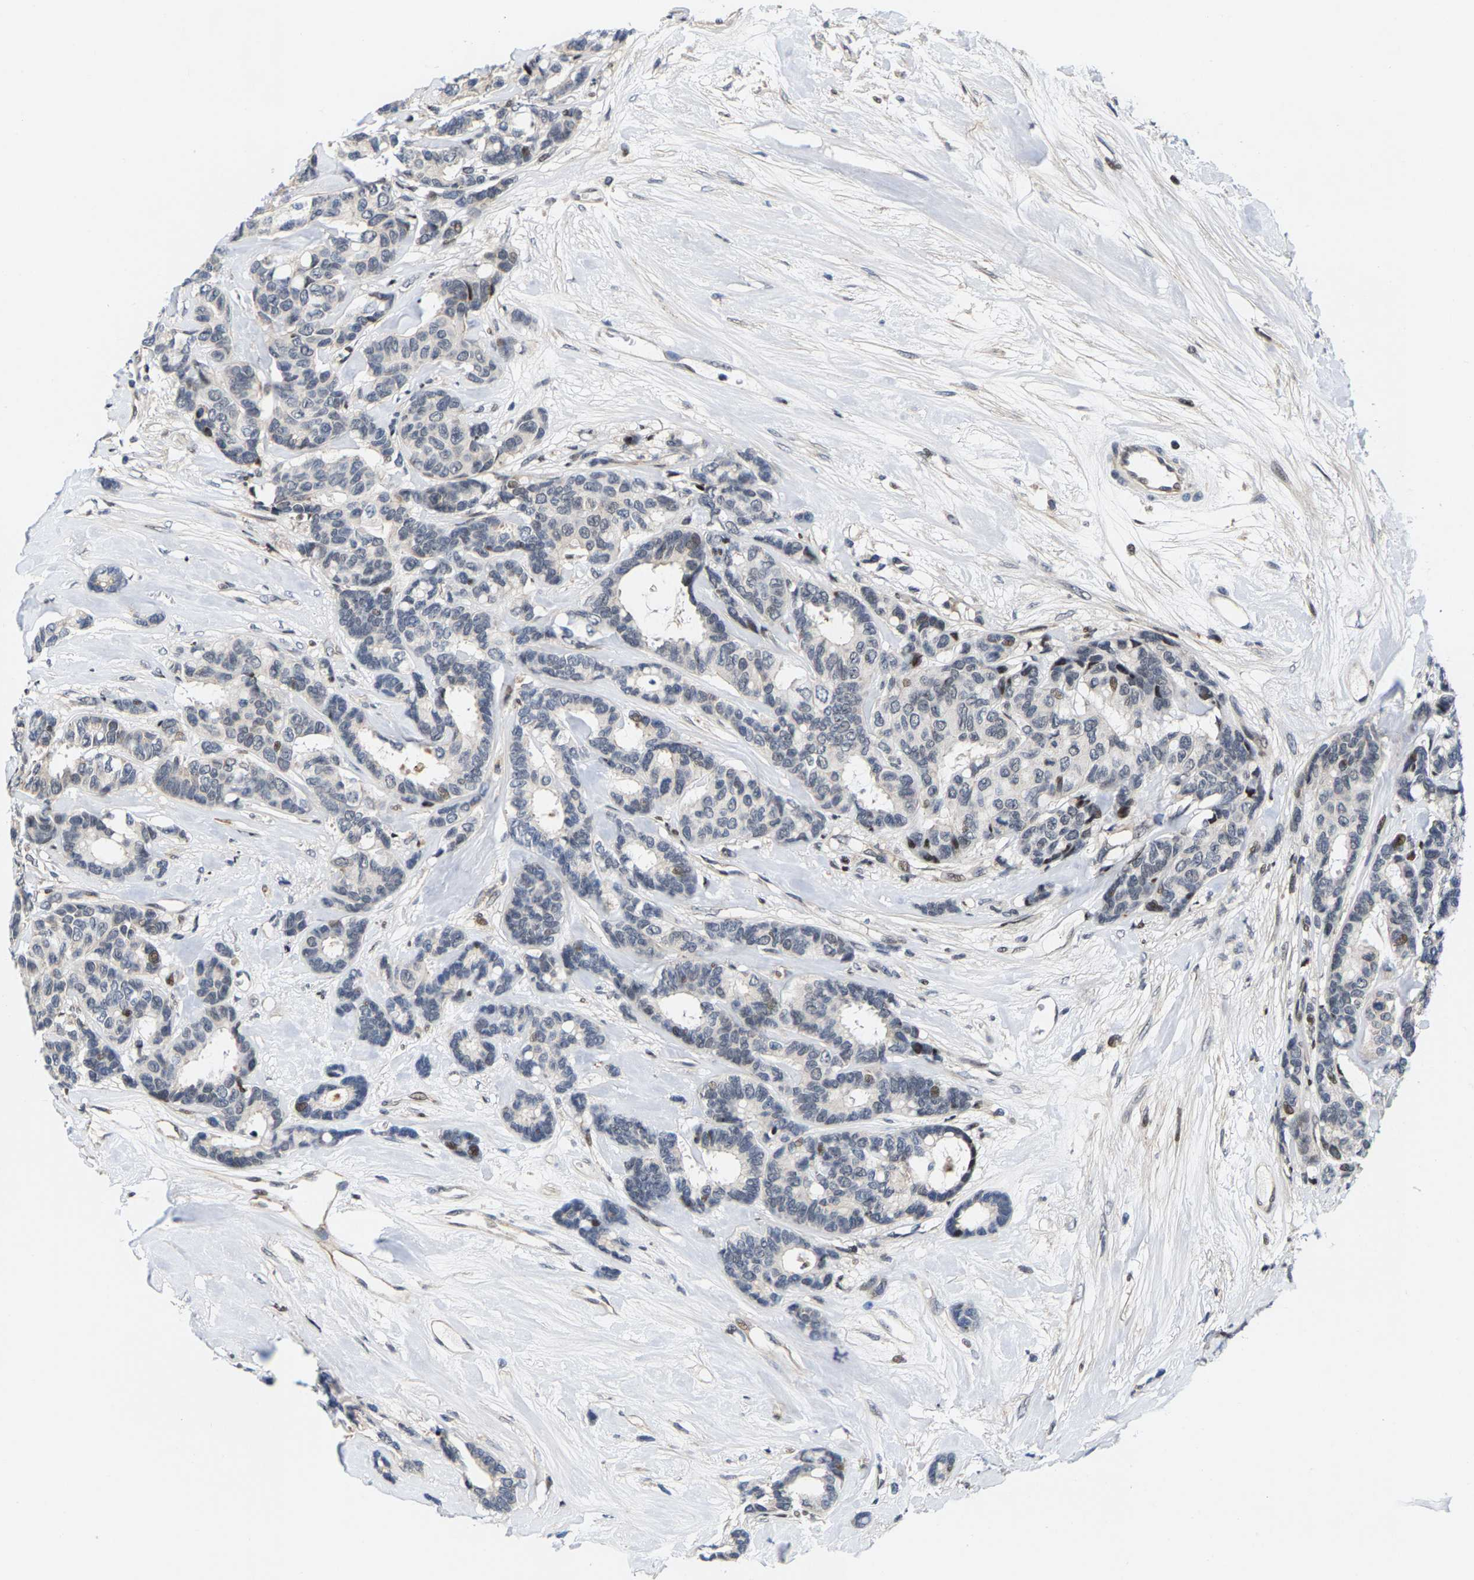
{"staining": {"intensity": "weak", "quantity": "<25%", "location": "nuclear"}, "tissue": "breast cancer", "cell_type": "Tumor cells", "image_type": "cancer", "snomed": [{"axis": "morphology", "description": "Duct carcinoma"}, {"axis": "topography", "description": "Breast"}], "caption": "DAB (3,3'-diaminobenzidine) immunohistochemical staining of human breast infiltrating ductal carcinoma demonstrates no significant positivity in tumor cells.", "gene": "GTPBP10", "patient": {"sex": "female", "age": 87}}